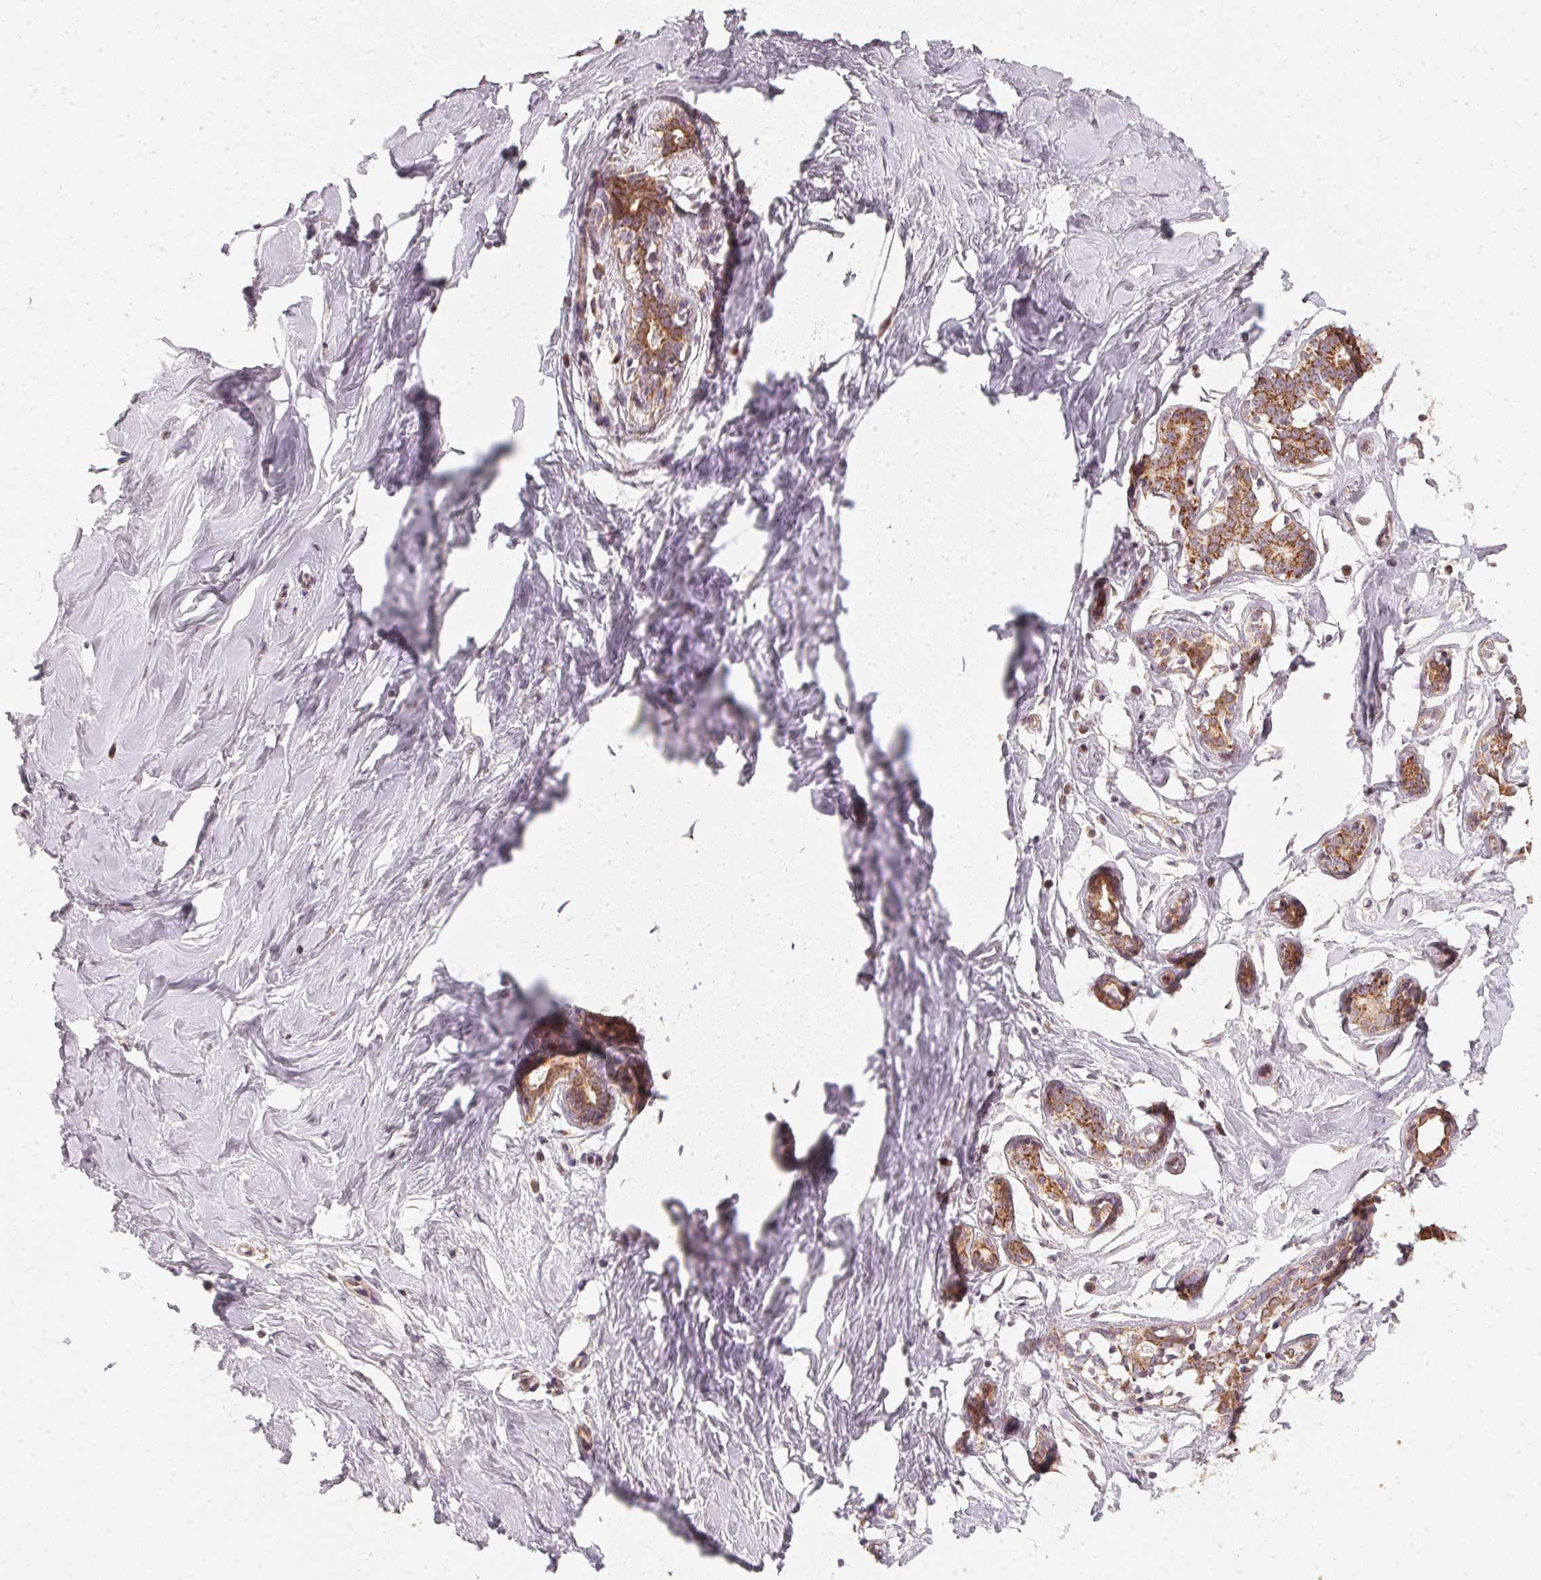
{"staining": {"intensity": "negative", "quantity": "none", "location": "none"}, "tissue": "breast", "cell_type": "Adipocytes", "image_type": "normal", "snomed": [{"axis": "morphology", "description": "Normal tissue, NOS"}, {"axis": "topography", "description": "Breast"}], "caption": "Adipocytes are negative for brown protein staining in benign breast.", "gene": "MATCAP1", "patient": {"sex": "female", "age": 27}}